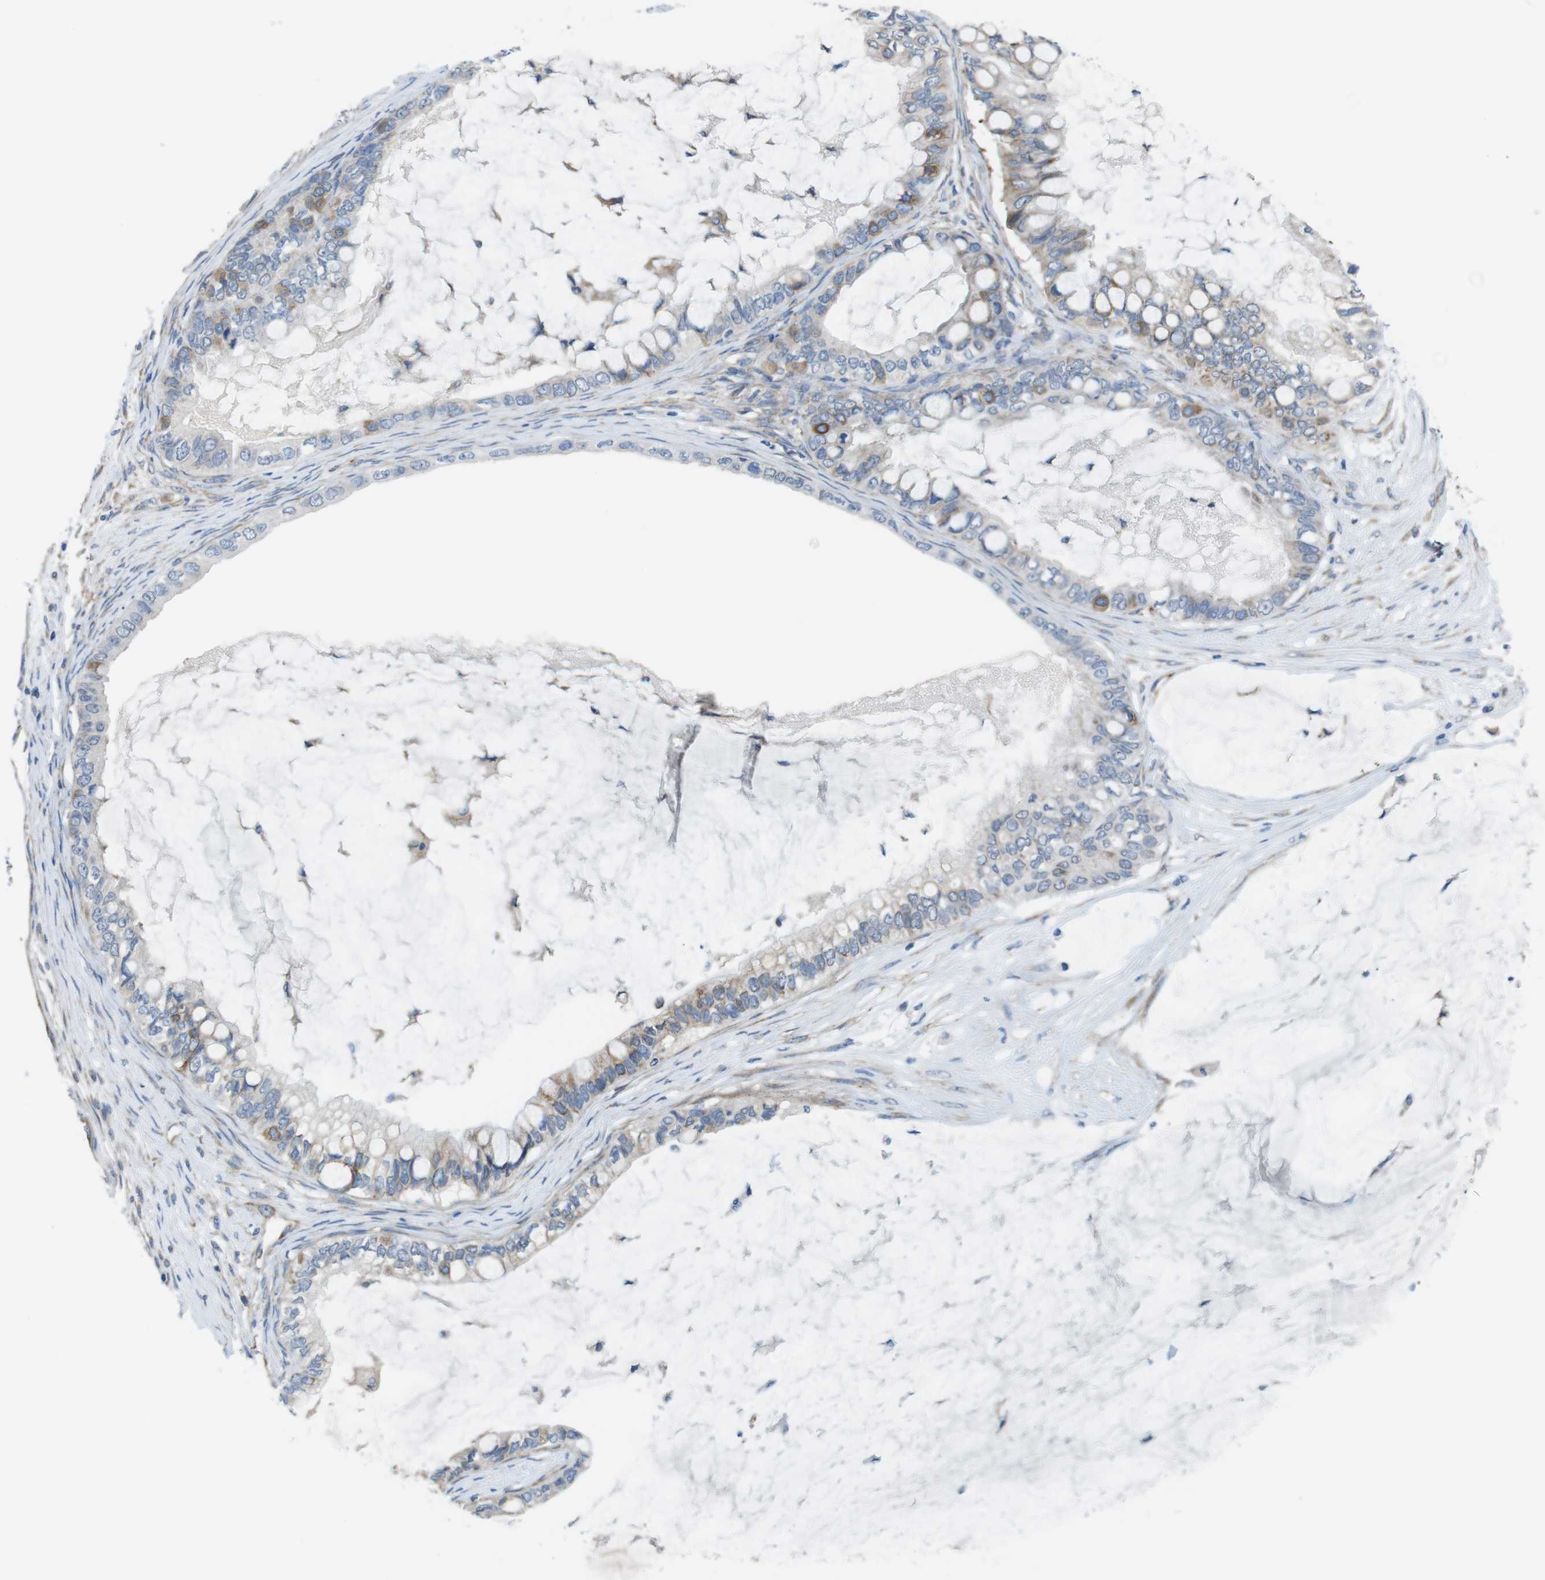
{"staining": {"intensity": "moderate", "quantity": "<25%", "location": "cytoplasmic/membranous"}, "tissue": "ovarian cancer", "cell_type": "Tumor cells", "image_type": "cancer", "snomed": [{"axis": "morphology", "description": "Cystadenocarcinoma, mucinous, NOS"}, {"axis": "topography", "description": "Ovary"}], "caption": "Brown immunohistochemical staining in human ovarian mucinous cystadenocarcinoma exhibits moderate cytoplasmic/membranous staining in approximately <25% of tumor cells. (DAB (3,3'-diaminobenzidine) = brown stain, brightfield microscopy at high magnification).", "gene": "CDH8", "patient": {"sex": "female", "age": 80}}